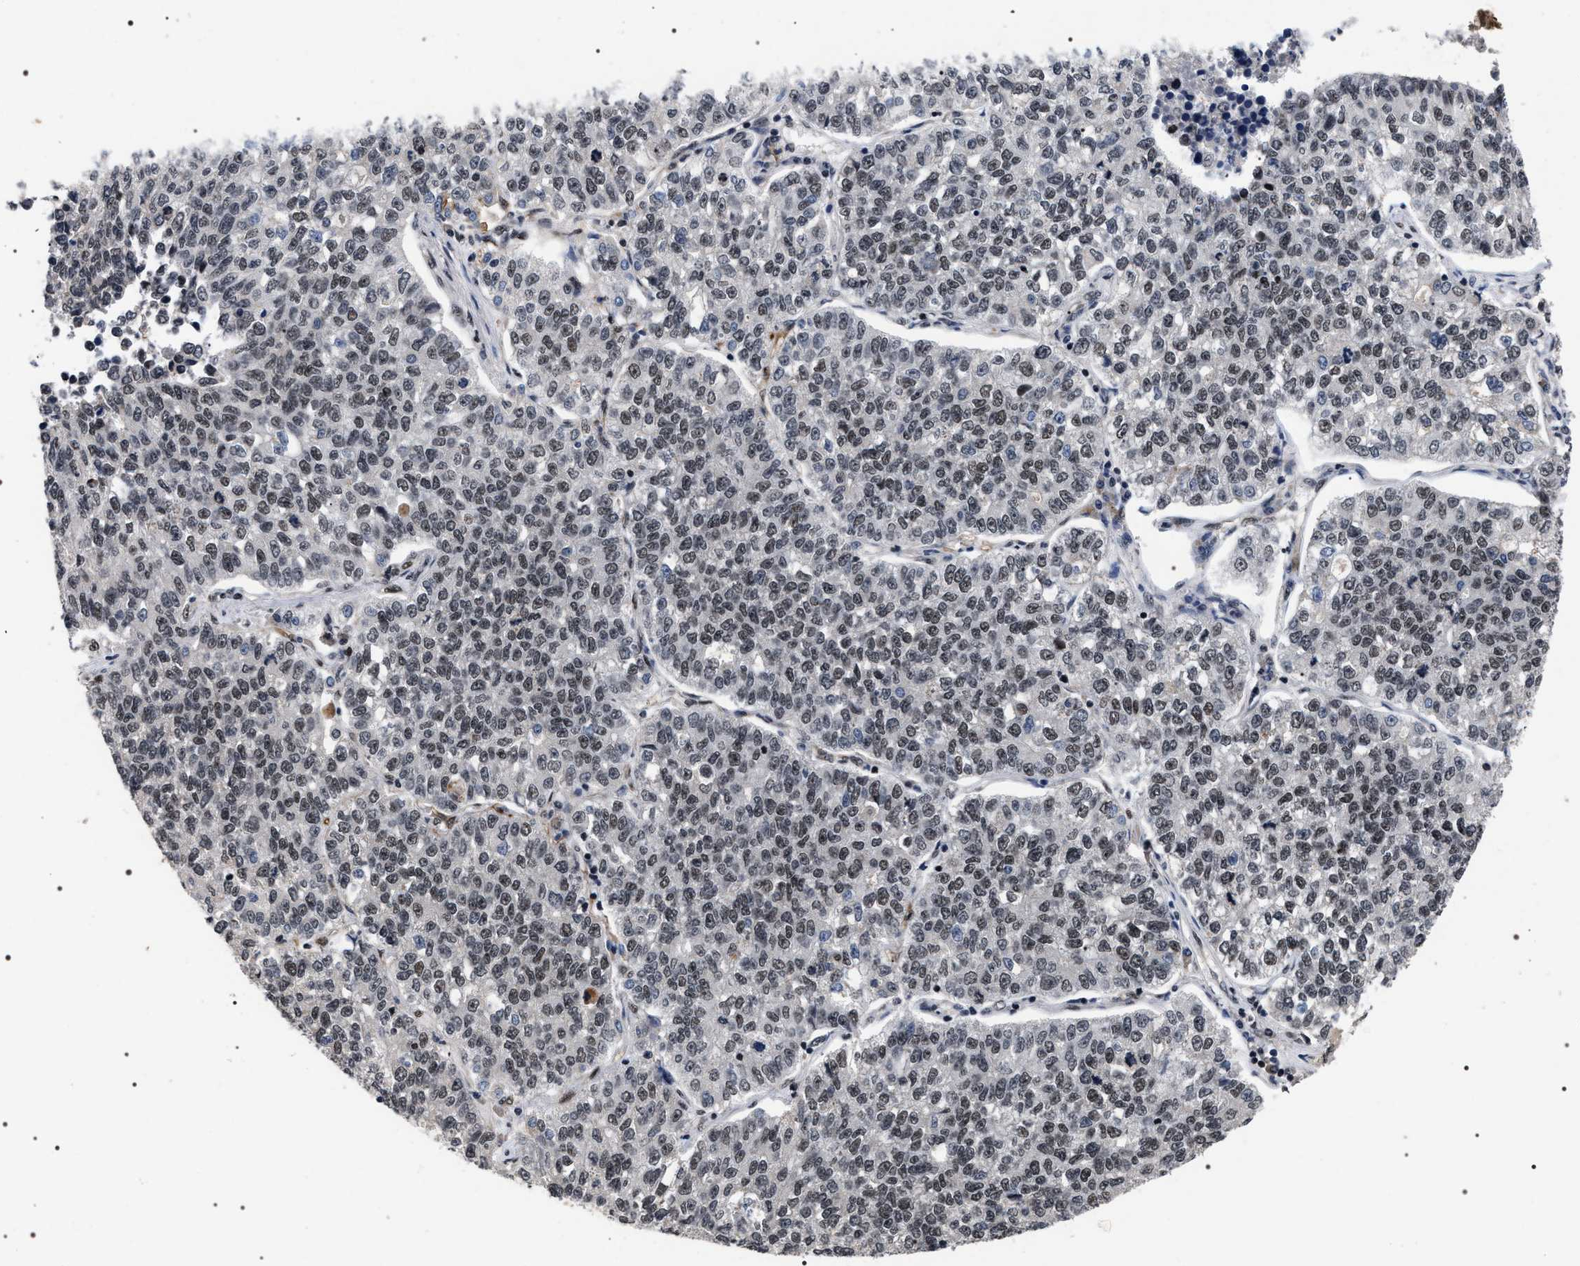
{"staining": {"intensity": "weak", "quantity": ">75%", "location": "nuclear"}, "tissue": "lung cancer", "cell_type": "Tumor cells", "image_type": "cancer", "snomed": [{"axis": "morphology", "description": "Adenocarcinoma, NOS"}, {"axis": "topography", "description": "Lung"}], "caption": "Immunohistochemistry photomicrograph of adenocarcinoma (lung) stained for a protein (brown), which displays low levels of weak nuclear expression in about >75% of tumor cells.", "gene": "RRP1B", "patient": {"sex": "male", "age": 49}}